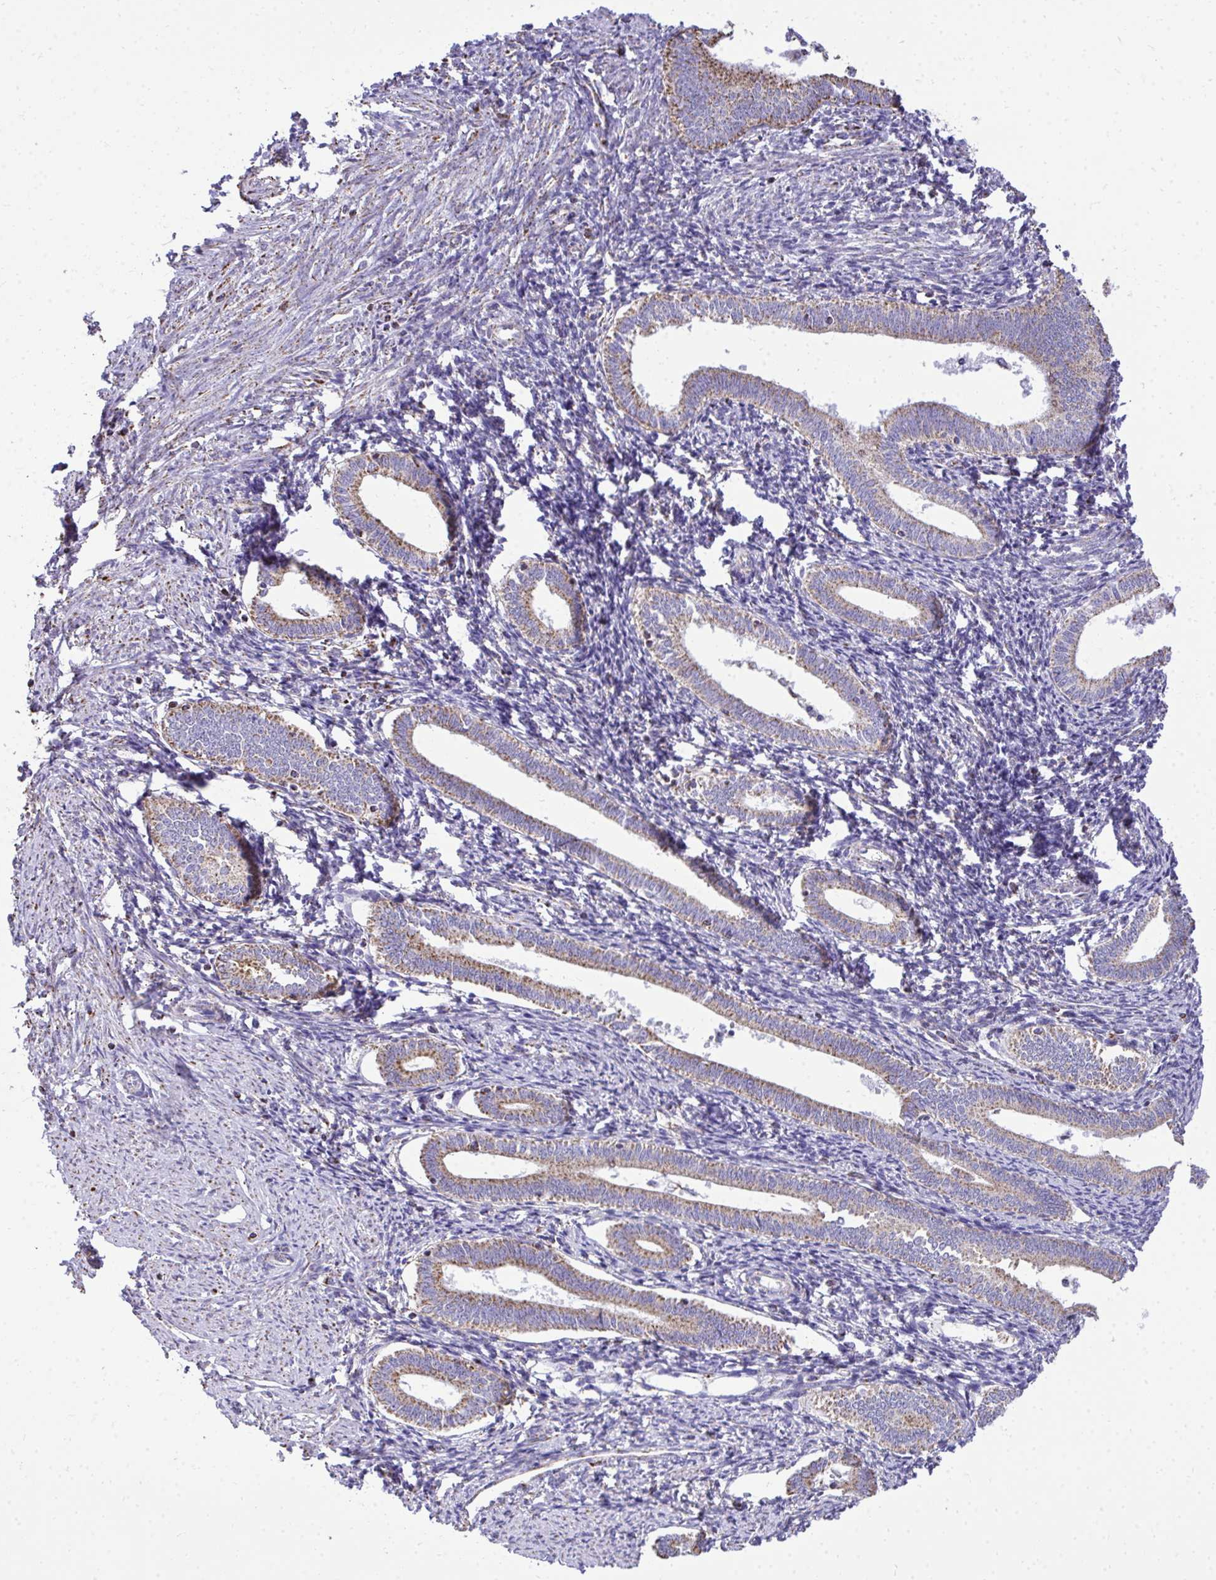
{"staining": {"intensity": "negative", "quantity": "none", "location": "none"}, "tissue": "endometrium", "cell_type": "Cells in endometrial stroma", "image_type": "normal", "snomed": [{"axis": "morphology", "description": "Normal tissue, NOS"}, {"axis": "topography", "description": "Endometrium"}], "caption": "This is an IHC image of normal endometrium. There is no expression in cells in endometrial stroma.", "gene": "MPZL2", "patient": {"sex": "female", "age": 41}}